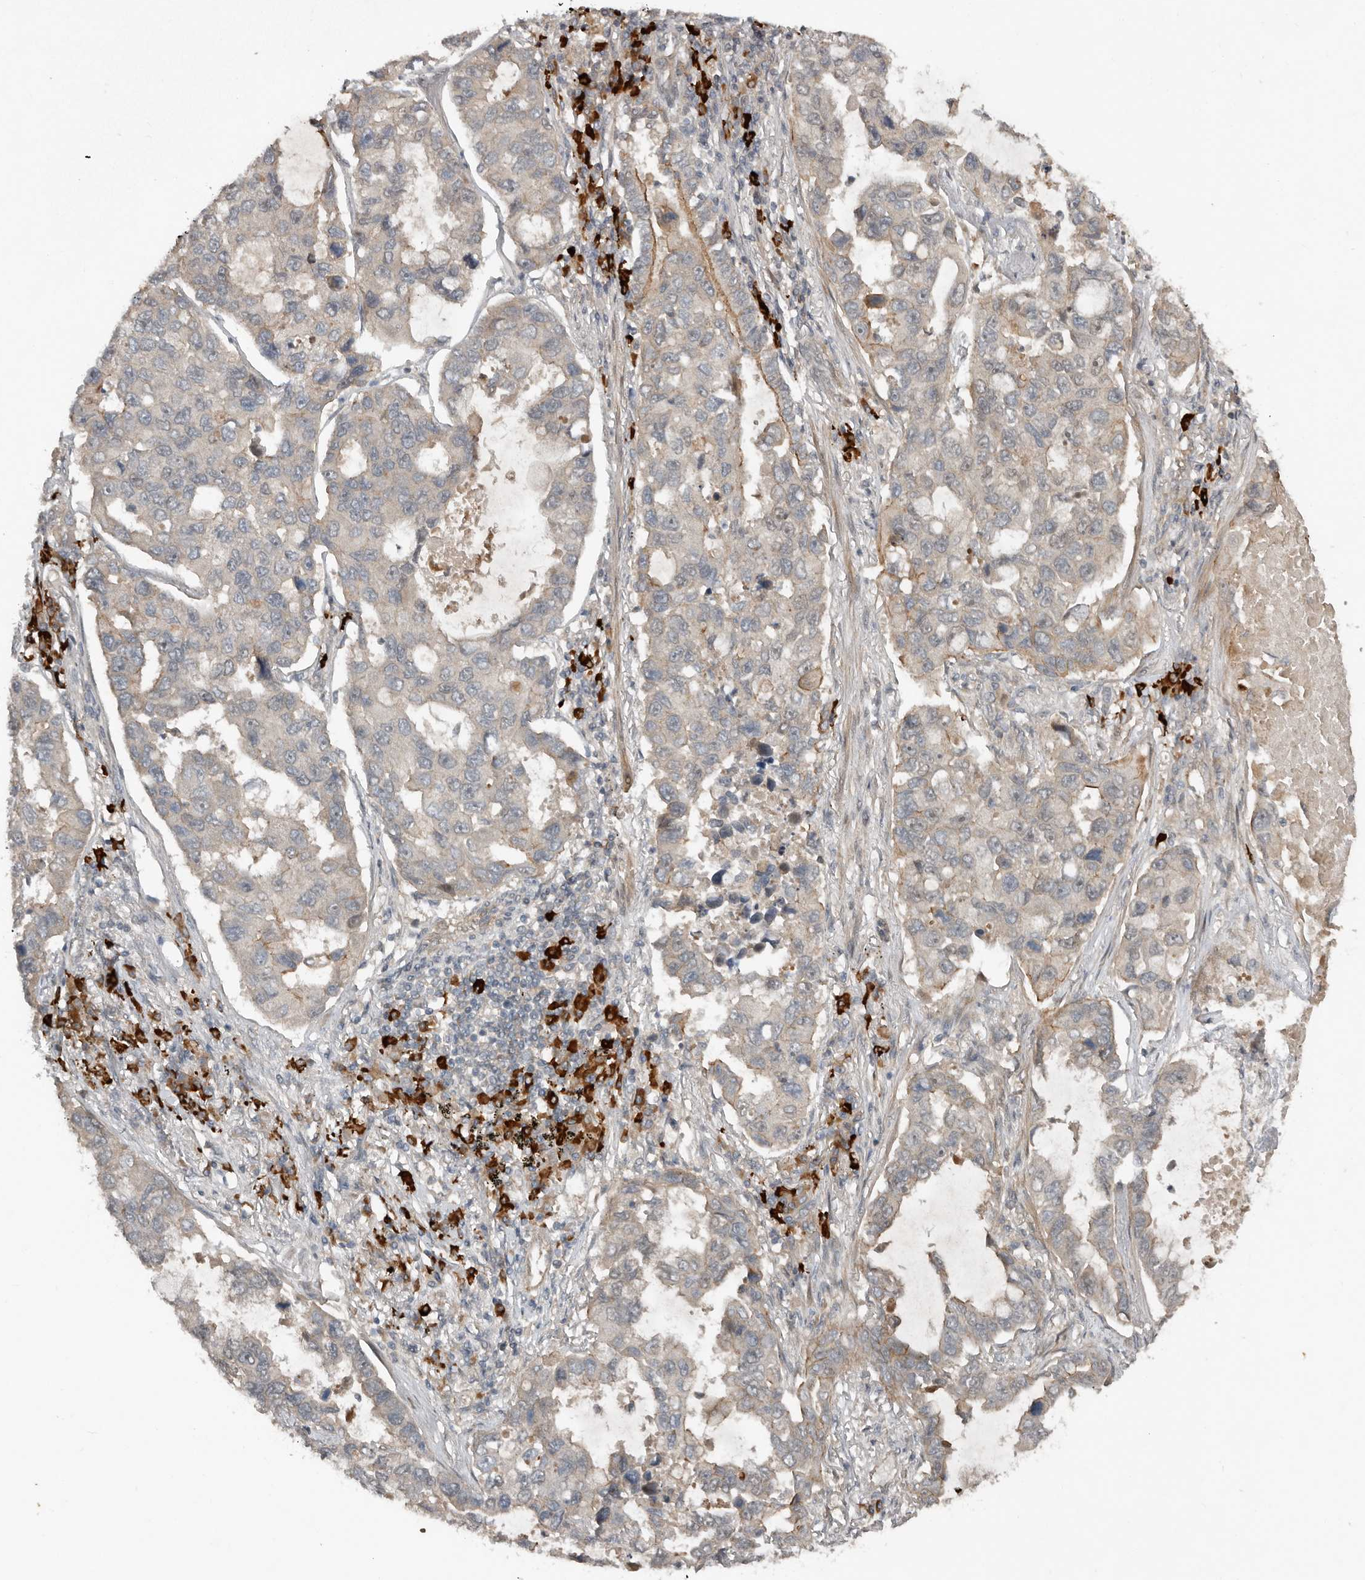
{"staining": {"intensity": "weak", "quantity": "<25%", "location": "cytoplasmic/membranous"}, "tissue": "lung cancer", "cell_type": "Tumor cells", "image_type": "cancer", "snomed": [{"axis": "morphology", "description": "Adenocarcinoma, NOS"}, {"axis": "topography", "description": "Lung"}], "caption": "Lung adenocarcinoma stained for a protein using immunohistochemistry (IHC) demonstrates no positivity tumor cells.", "gene": "TEAD3", "patient": {"sex": "male", "age": 64}}